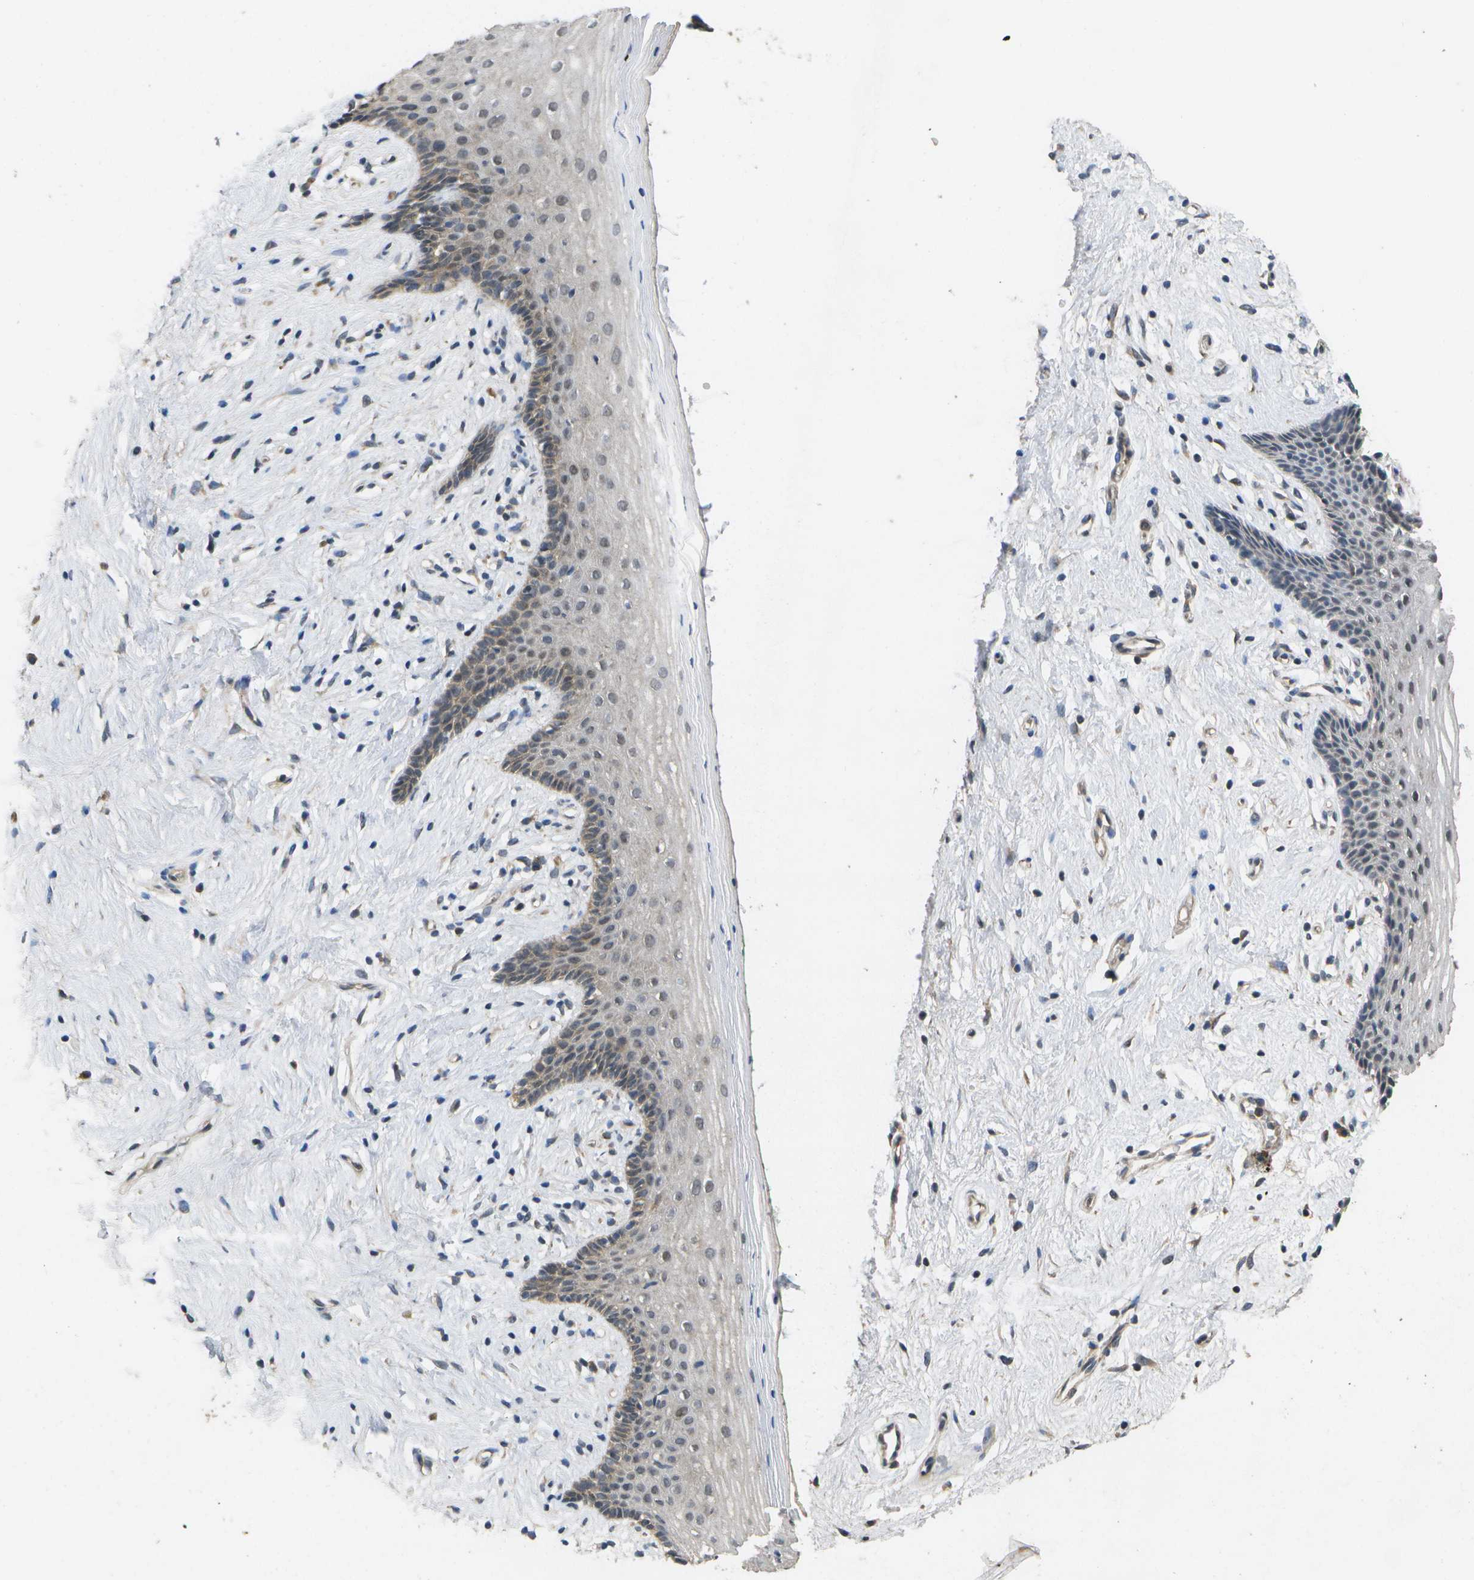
{"staining": {"intensity": "moderate", "quantity": "<25%", "location": "cytoplasmic/membranous"}, "tissue": "vagina", "cell_type": "Squamous epithelial cells", "image_type": "normal", "snomed": [{"axis": "morphology", "description": "Normal tissue, NOS"}, {"axis": "topography", "description": "Vagina"}], "caption": "Squamous epithelial cells display moderate cytoplasmic/membranous positivity in approximately <25% of cells in unremarkable vagina.", "gene": "ALAS1", "patient": {"sex": "female", "age": 44}}